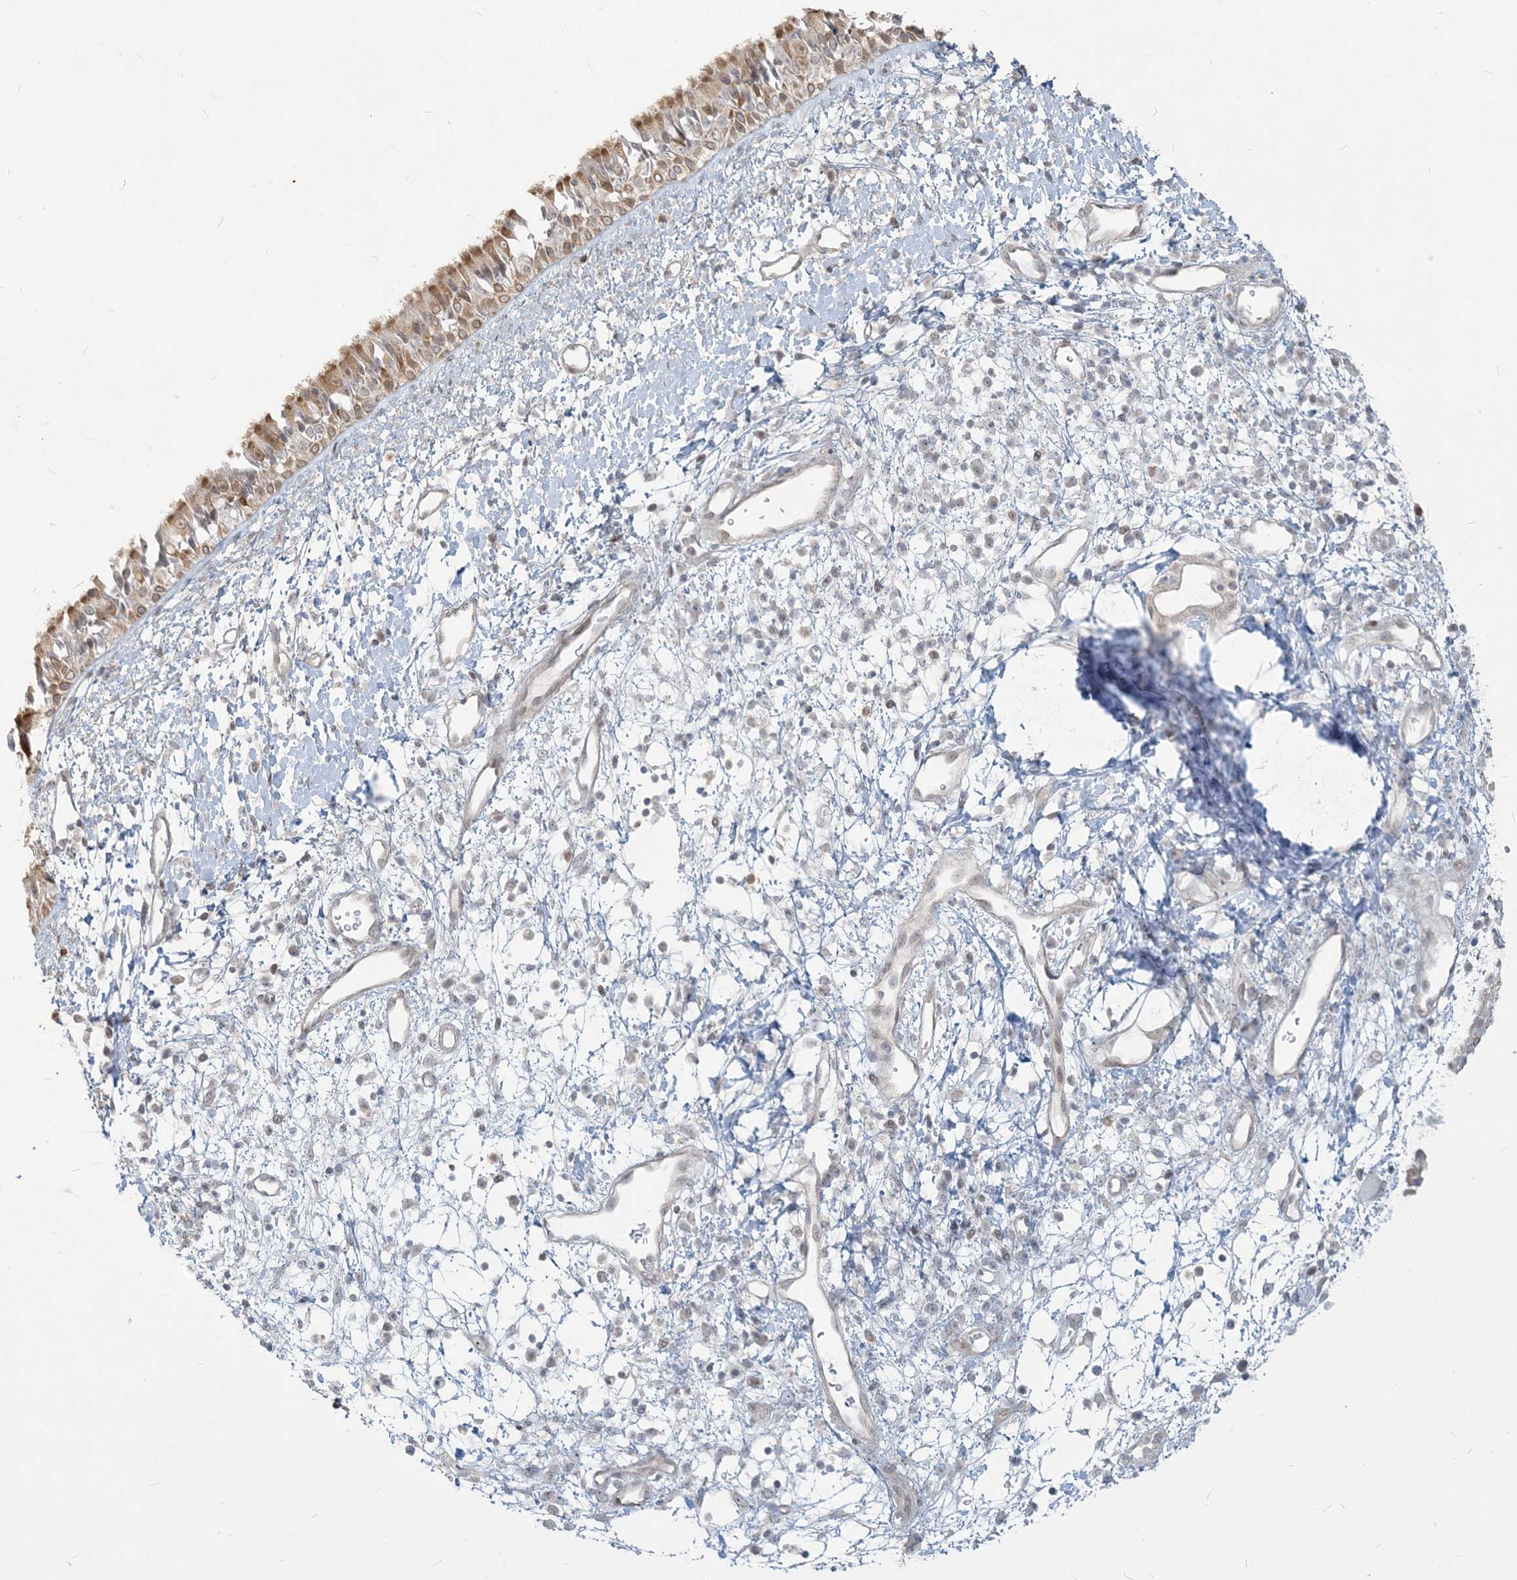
{"staining": {"intensity": "moderate", "quantity": ">75%", "location": "cytoplasmic/membranous"}, "tissue": "nasopharynx", "cell_type": "Respiratory epithelial cells", "image_type": "normal", "snomed": [{"axis": "morphology", "description": "Normal tissue, NOS"}, {"axis": "topography", "description": "Nasopharynx"}], "caption": "Nasopharynx stained with DAB immunohistochemistry displays medium levels of moderate cytoplasmic/membranous staining in about >75% of respiratory epithelial cells. (DAB = brown stain, brightfield microscopy at high magnification).", "gene": "SDAD1", "patient": {"sex": "male", "age": 22}}